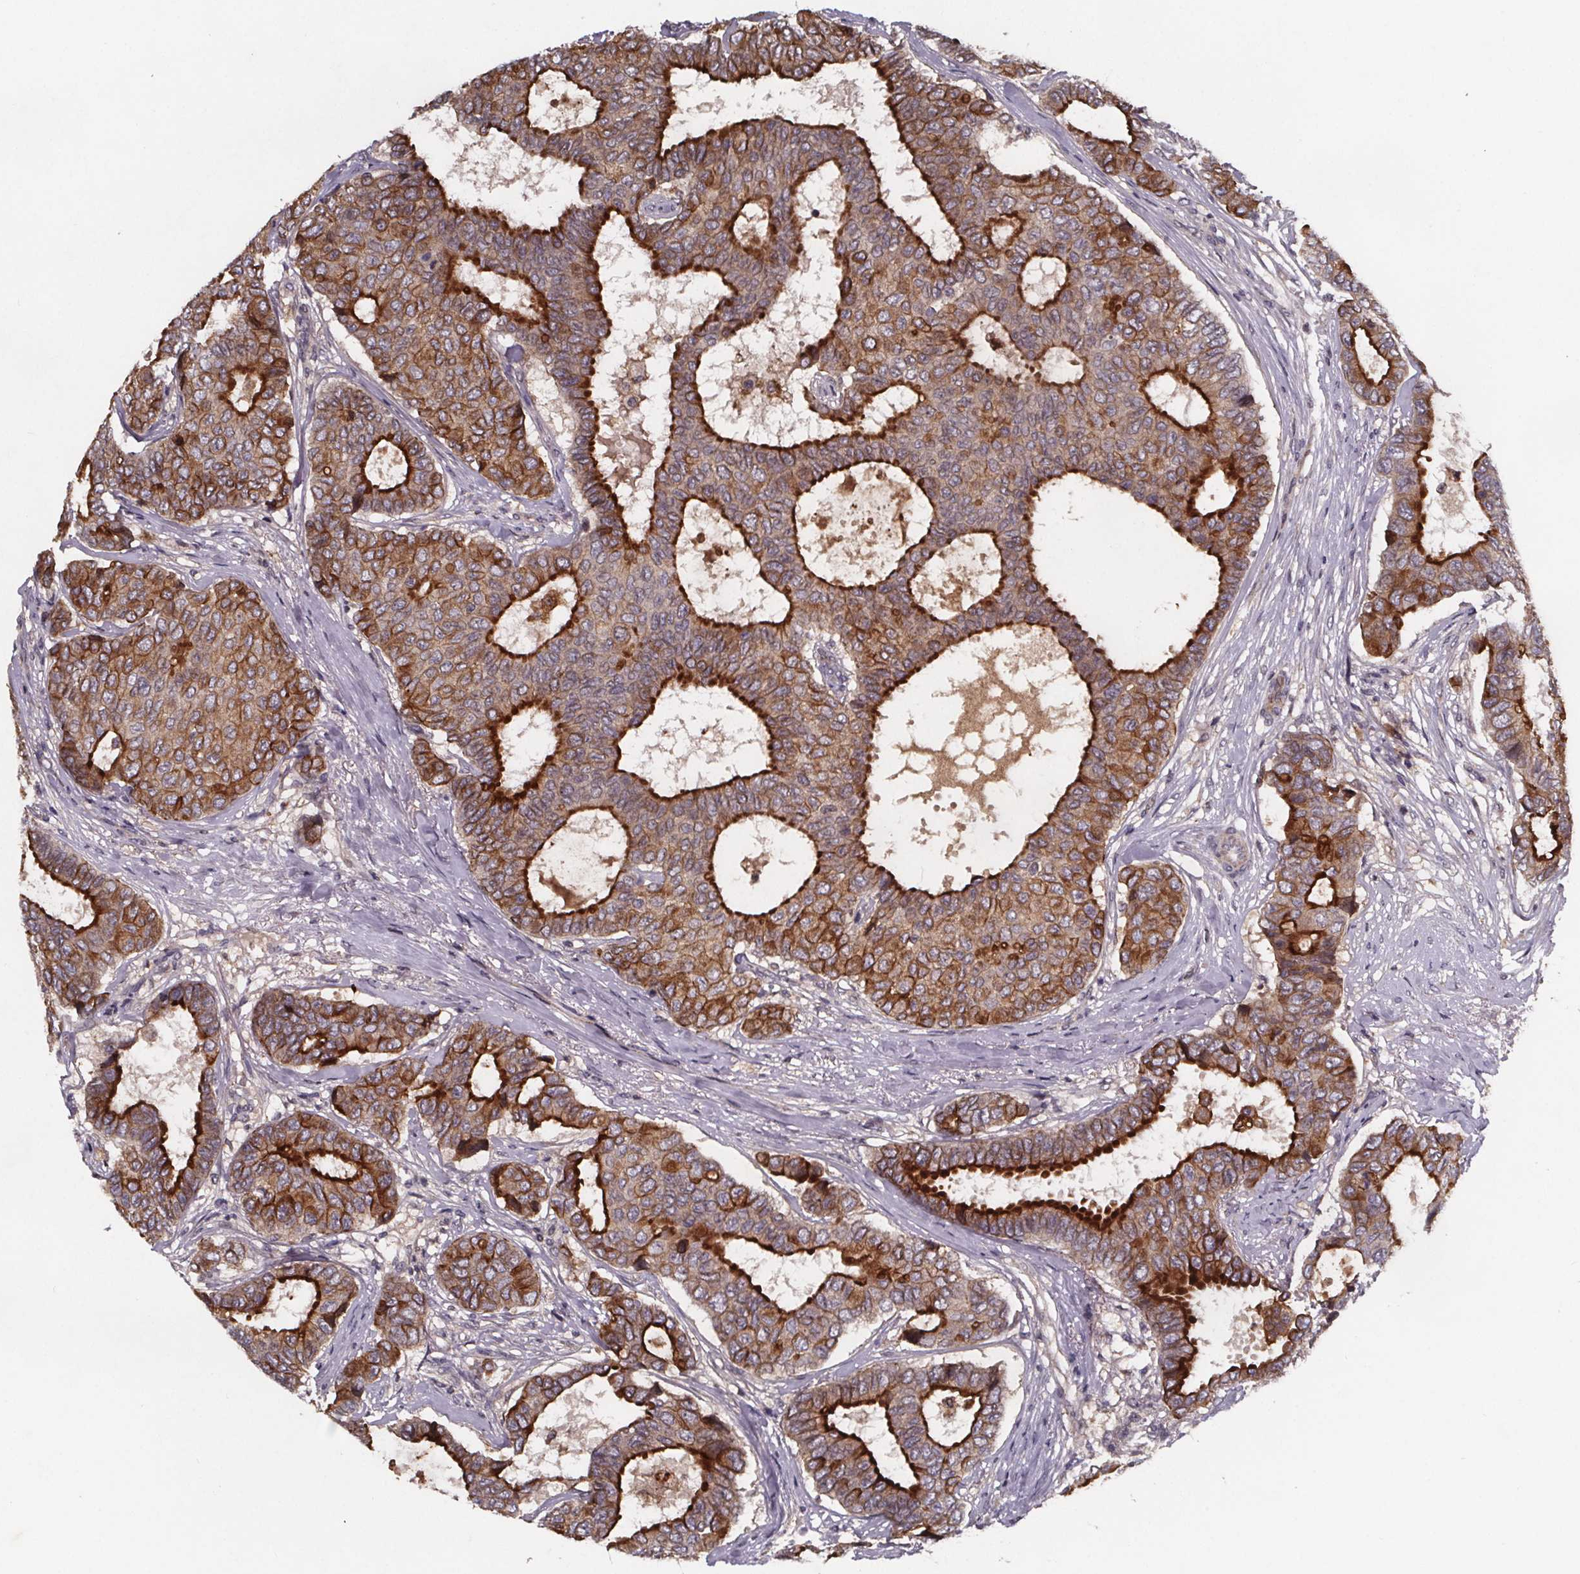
{"staining": {"intensity": "strong", "quantity": "25%-75%", "location": "cytoplasmic/membranous"}, "tissue": "breast cancer", "cell_type": "Tumor cells", "image_type": "cancer", "snomed": [{"axis": "morphology", "description": "Duct carcinoma"}, {"axis": "topography", "description": "Breast"}], "caption": "About 25%-75% of tumor cells in breast invasive ductal carcinoma display strong cytoplasmic/membranous protein expression as visualized by brown immunohistochemical staining.", "gene": "FASTKD3", "patient": {"sex": "female", "age": 75}}